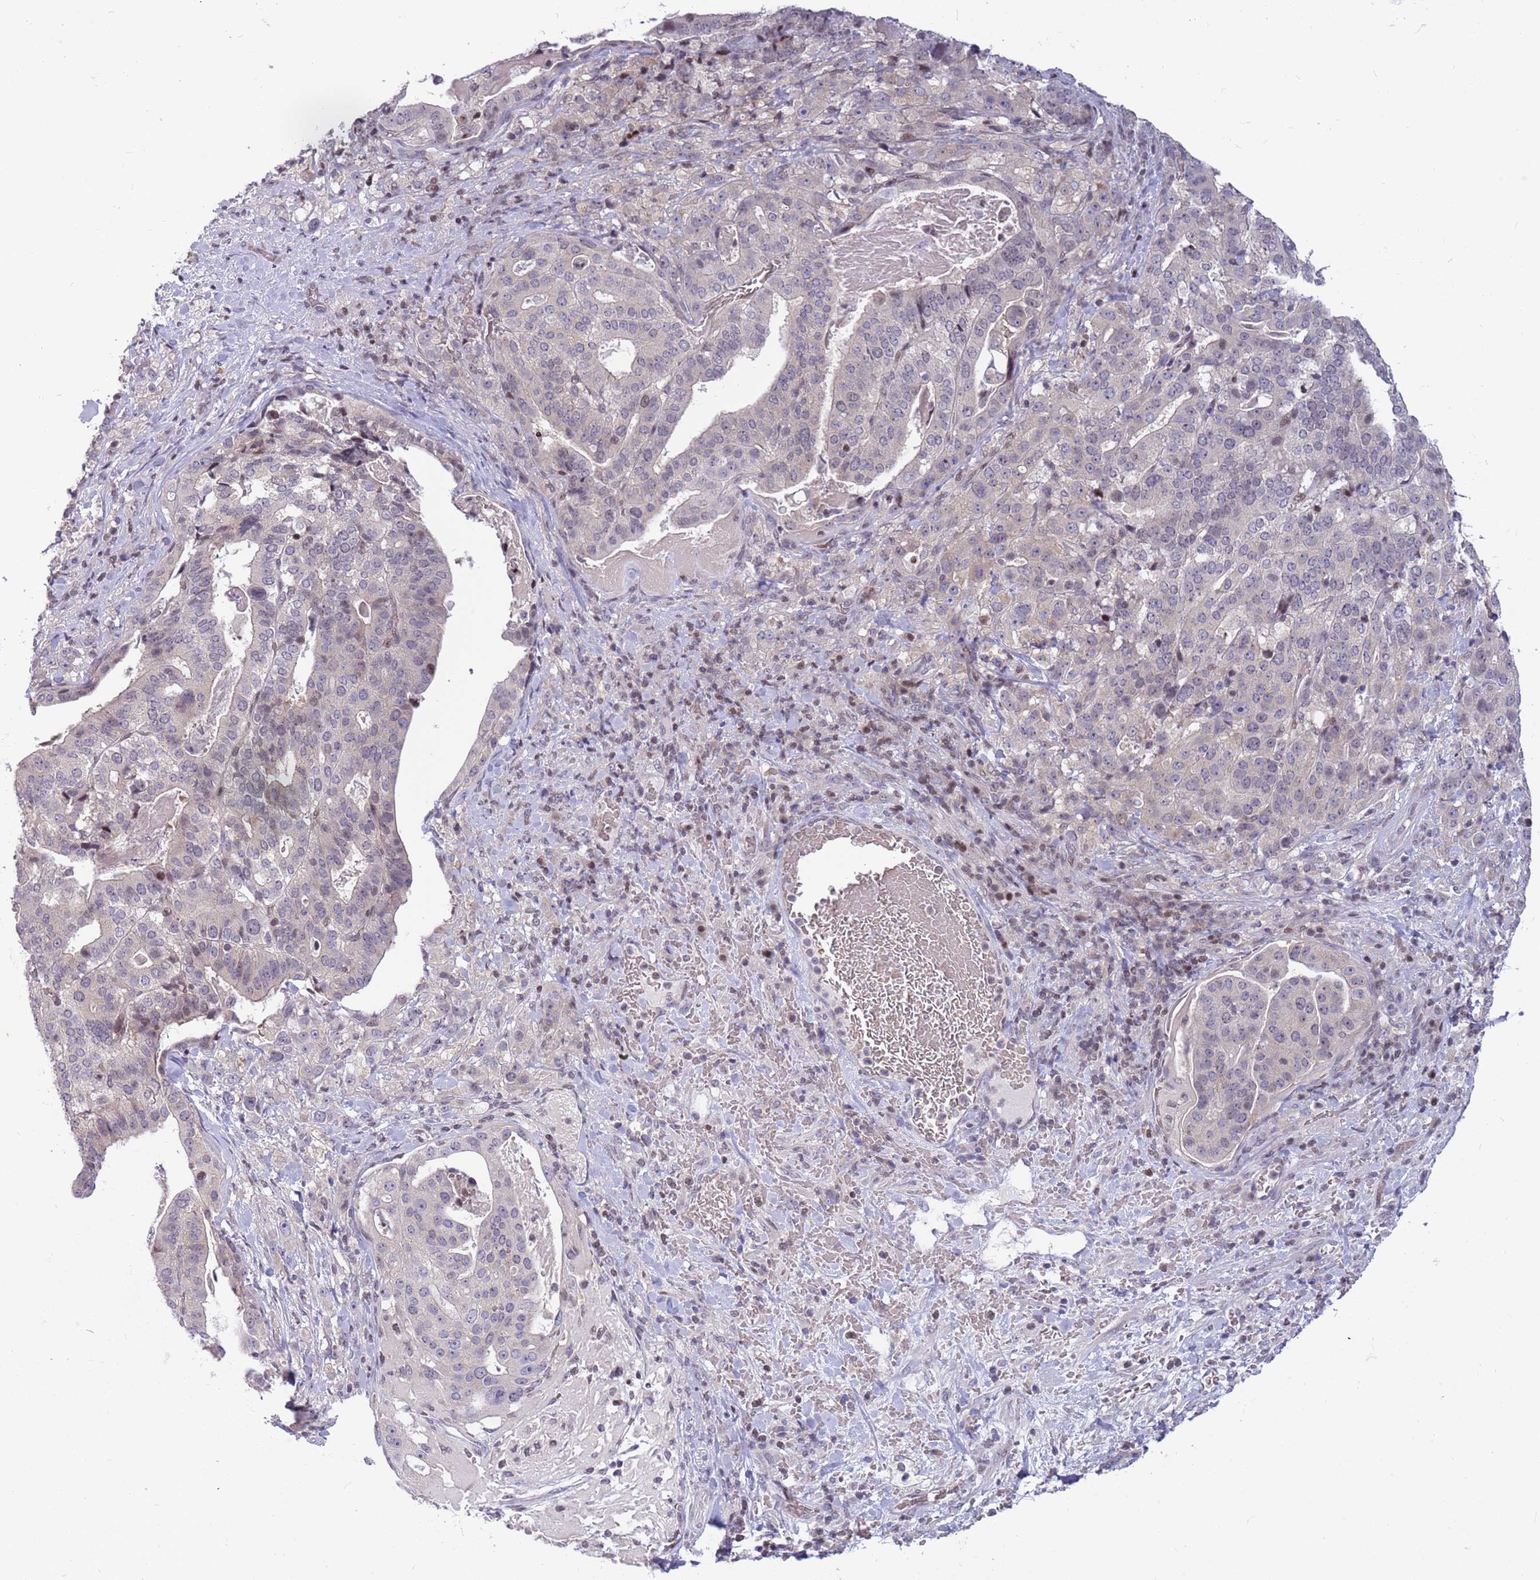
{"staining": {"intensity": "negative", "quantity": "none", "location": "none"}, "tissue": "stomach cancer", "cell_type": "Tumor cells", "image_type": "cancer", "snomed": [{"axis": "morphology", "description": "Adenocarcinoma, NOS"}, {"axis": "topography", "description": "Stomach"}], "caption": "Tumor cells are negative for brown protein staining in stomach cancer.", "gene": "ARHGEF5", "patient": {"sex": "male", "age": 48}}